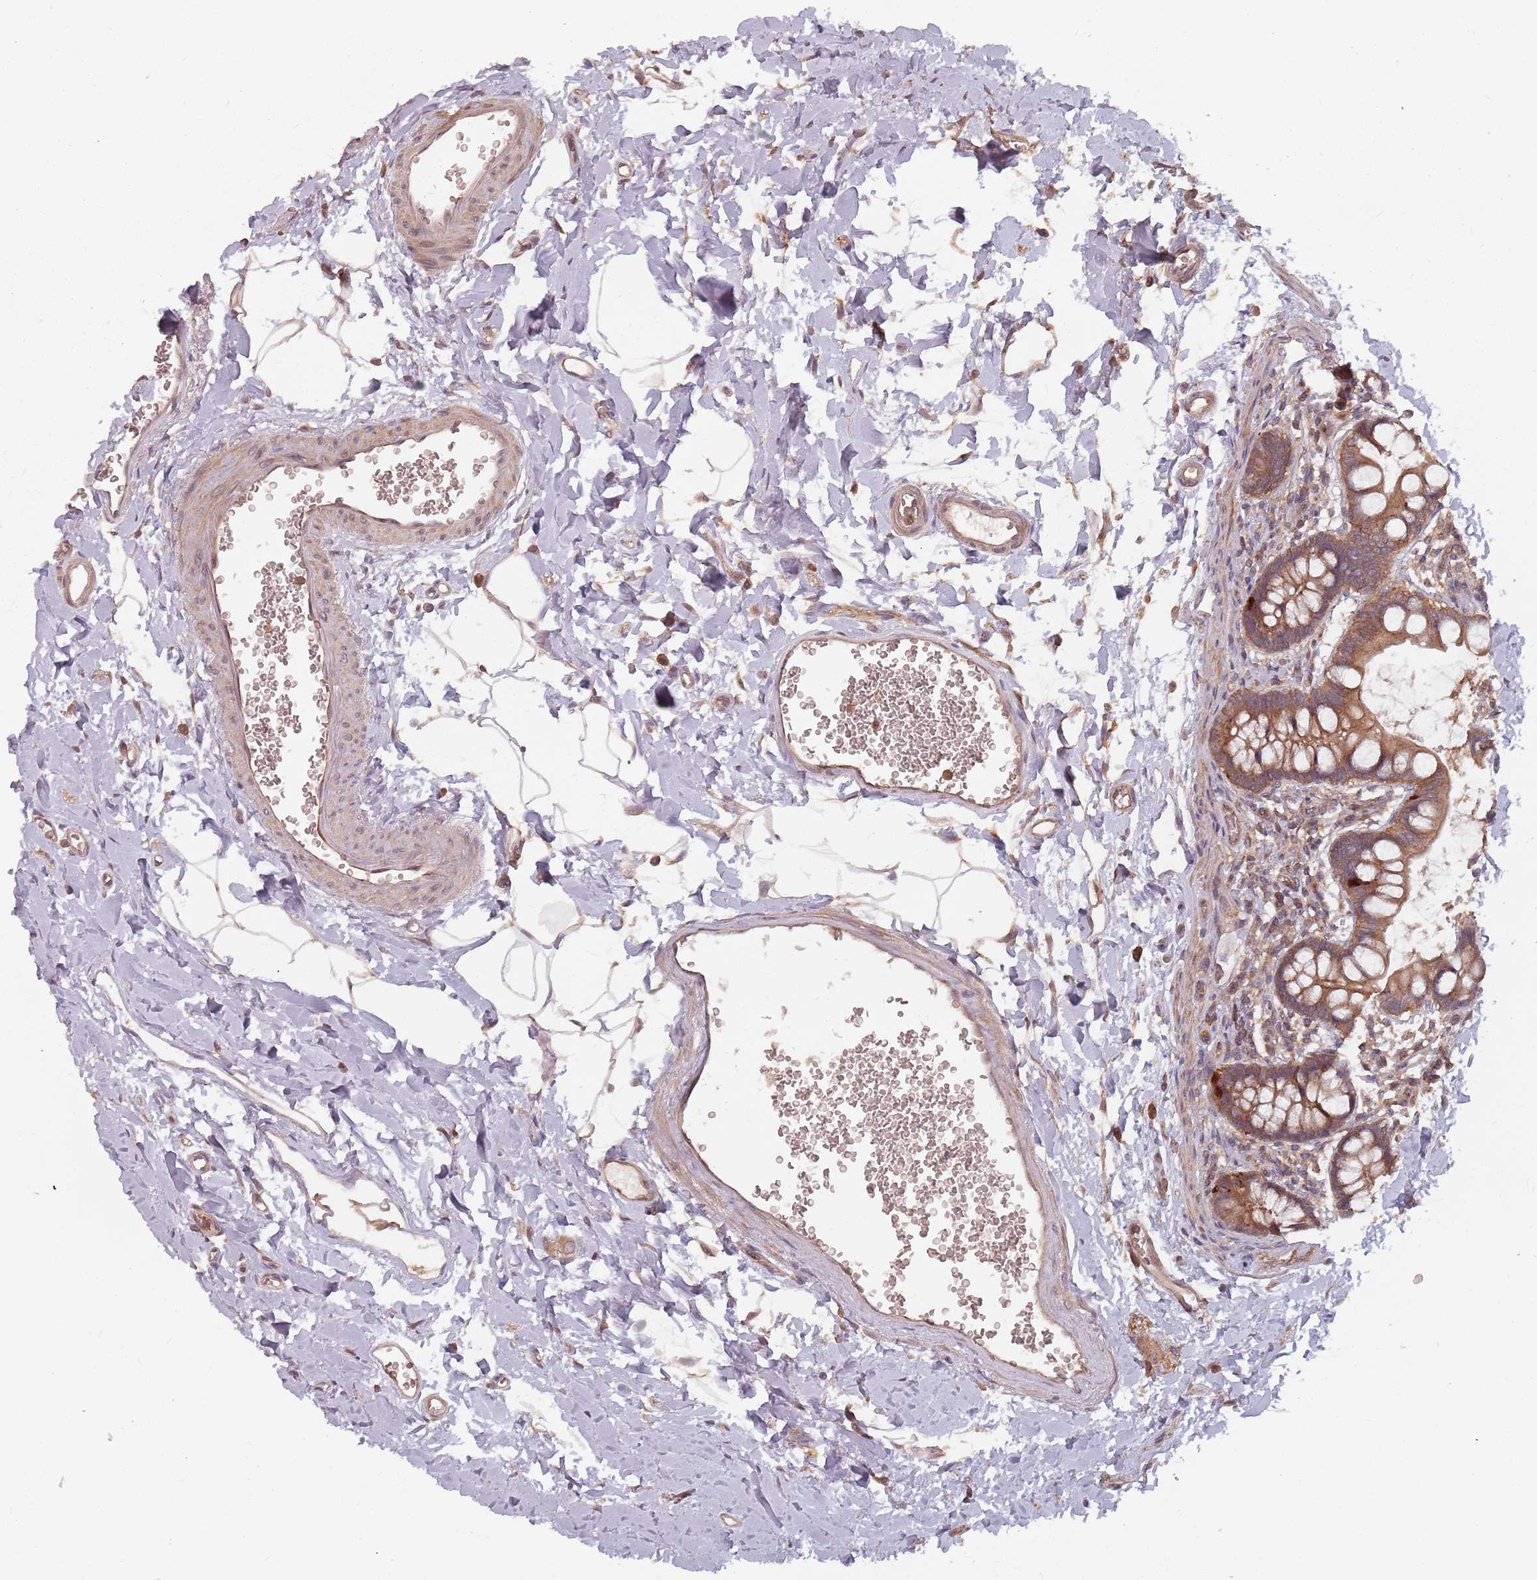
{"staining": {"intensity": "moderate", "quantity": ">75%", "location": "cytoplasmic/membranous"}, "tissue": "small intestine", "cell_type": "Glandular cells", "image_type": "normal", "snomed": [{"axis": "morphology", "description": "Normal tissue, NOS"}, {"axis": "topography", "description": "Small intestine"}], "caption": "Small intestine stained for a protein displays moderate cytoplasmic/membranous positivity in glandular cells. The staining was performed using DAB to visualize the protein expression in brown, while the nuclei were stained in blue with hematoxylin (Magnification: 20x).", "gene": "C3orf14", "patient": {"sex": "male", "age": 52}}